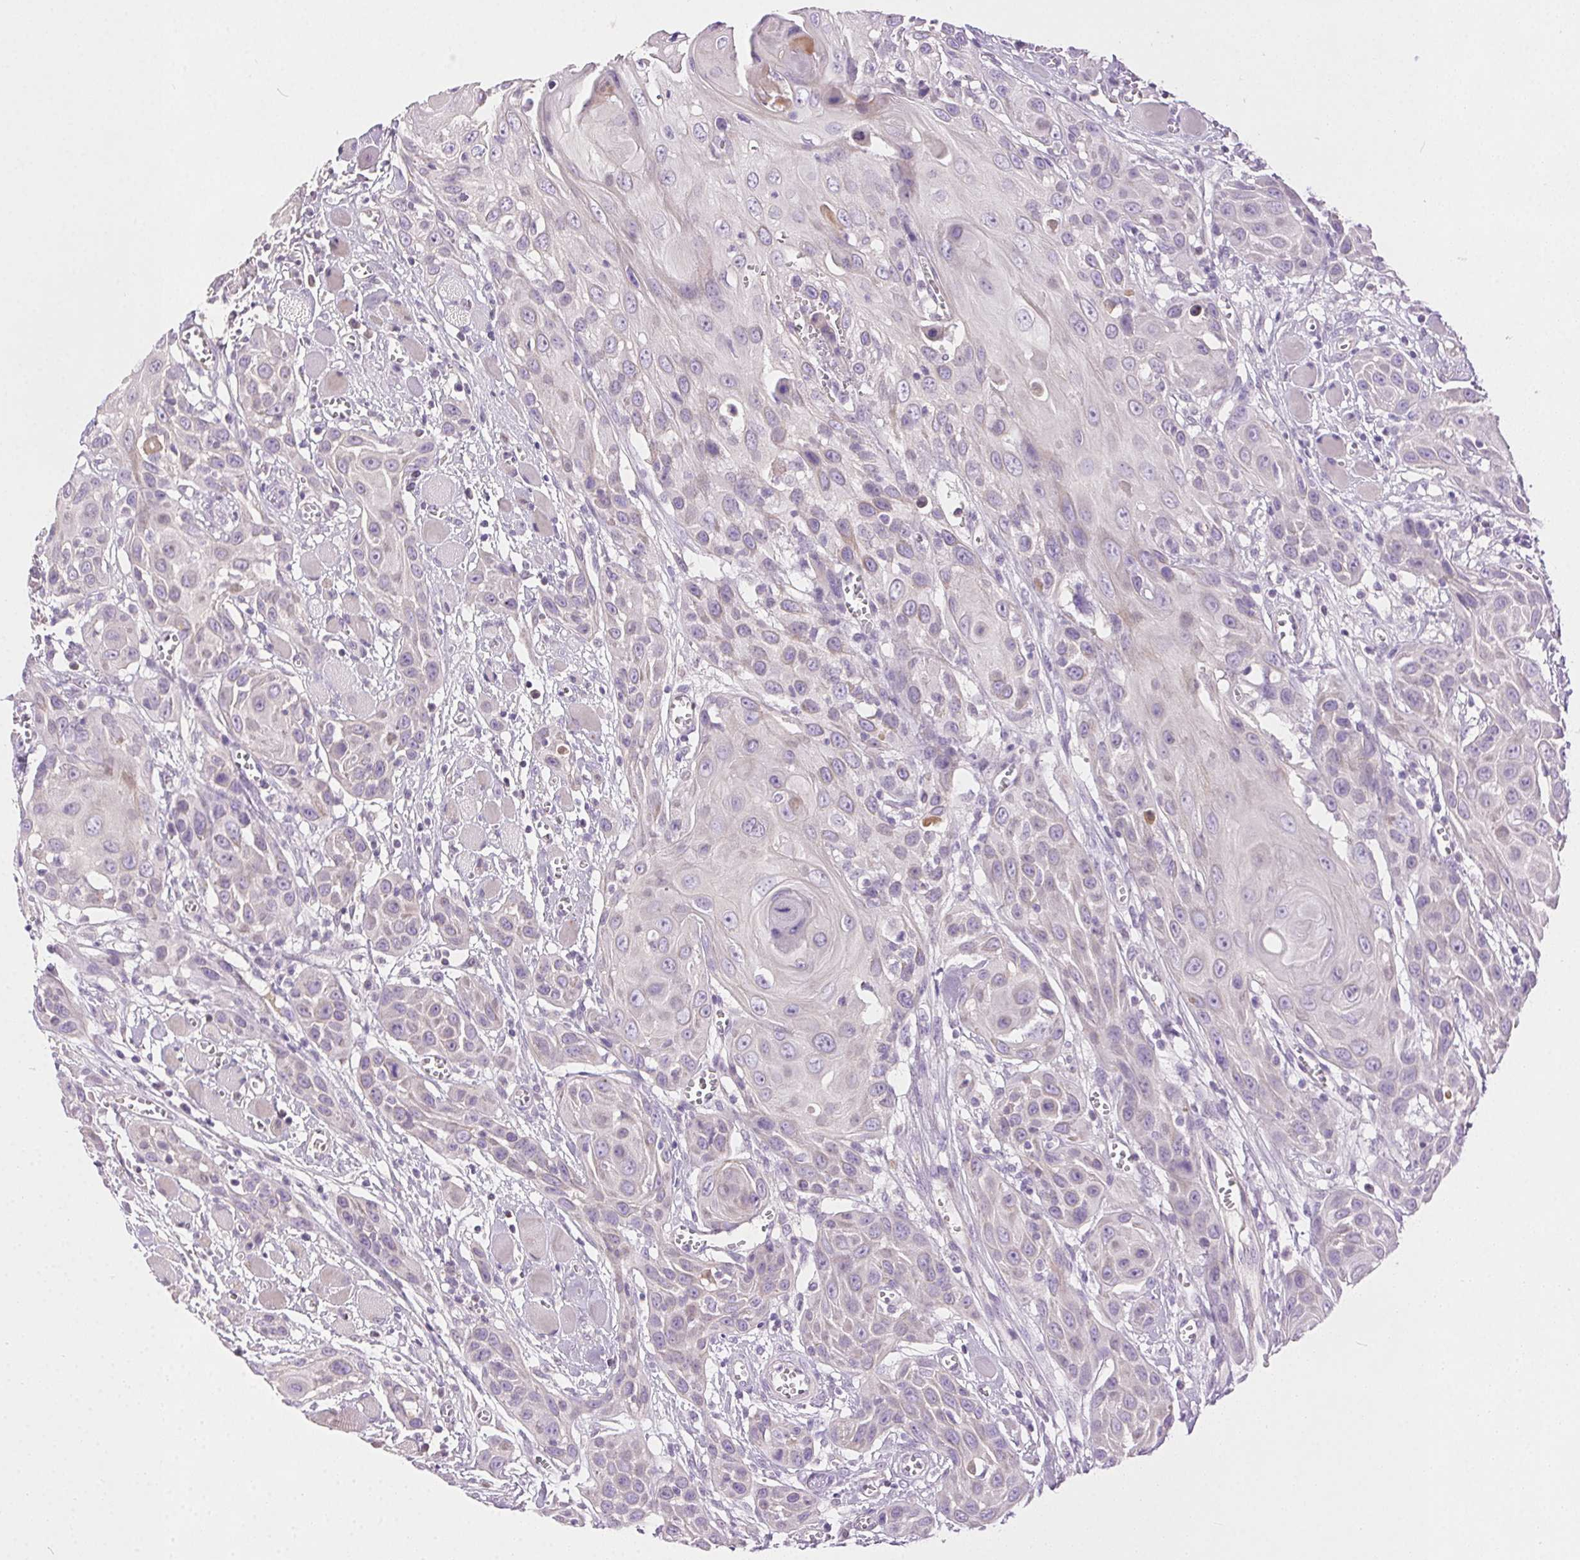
{"staining": {"intensity": "negative", "quantity": "none", "location": "none"}, "tissue": "head and neck cancer", "cell_type": "Tumor cells", "image_type": "cancer", "snomed": [{"axis": "morphology", "description": "Squamous cell carcinoma, NOS"}, {"axis": "topography", "description": "Head-Neck"}], "caption": "A photomicrograph of human head and neck cancer (squamous cell carcinoma) is negative for staining in tumor cells.", "gene": "SYCE2", "patient": {"sex": "female", "age": 80}}